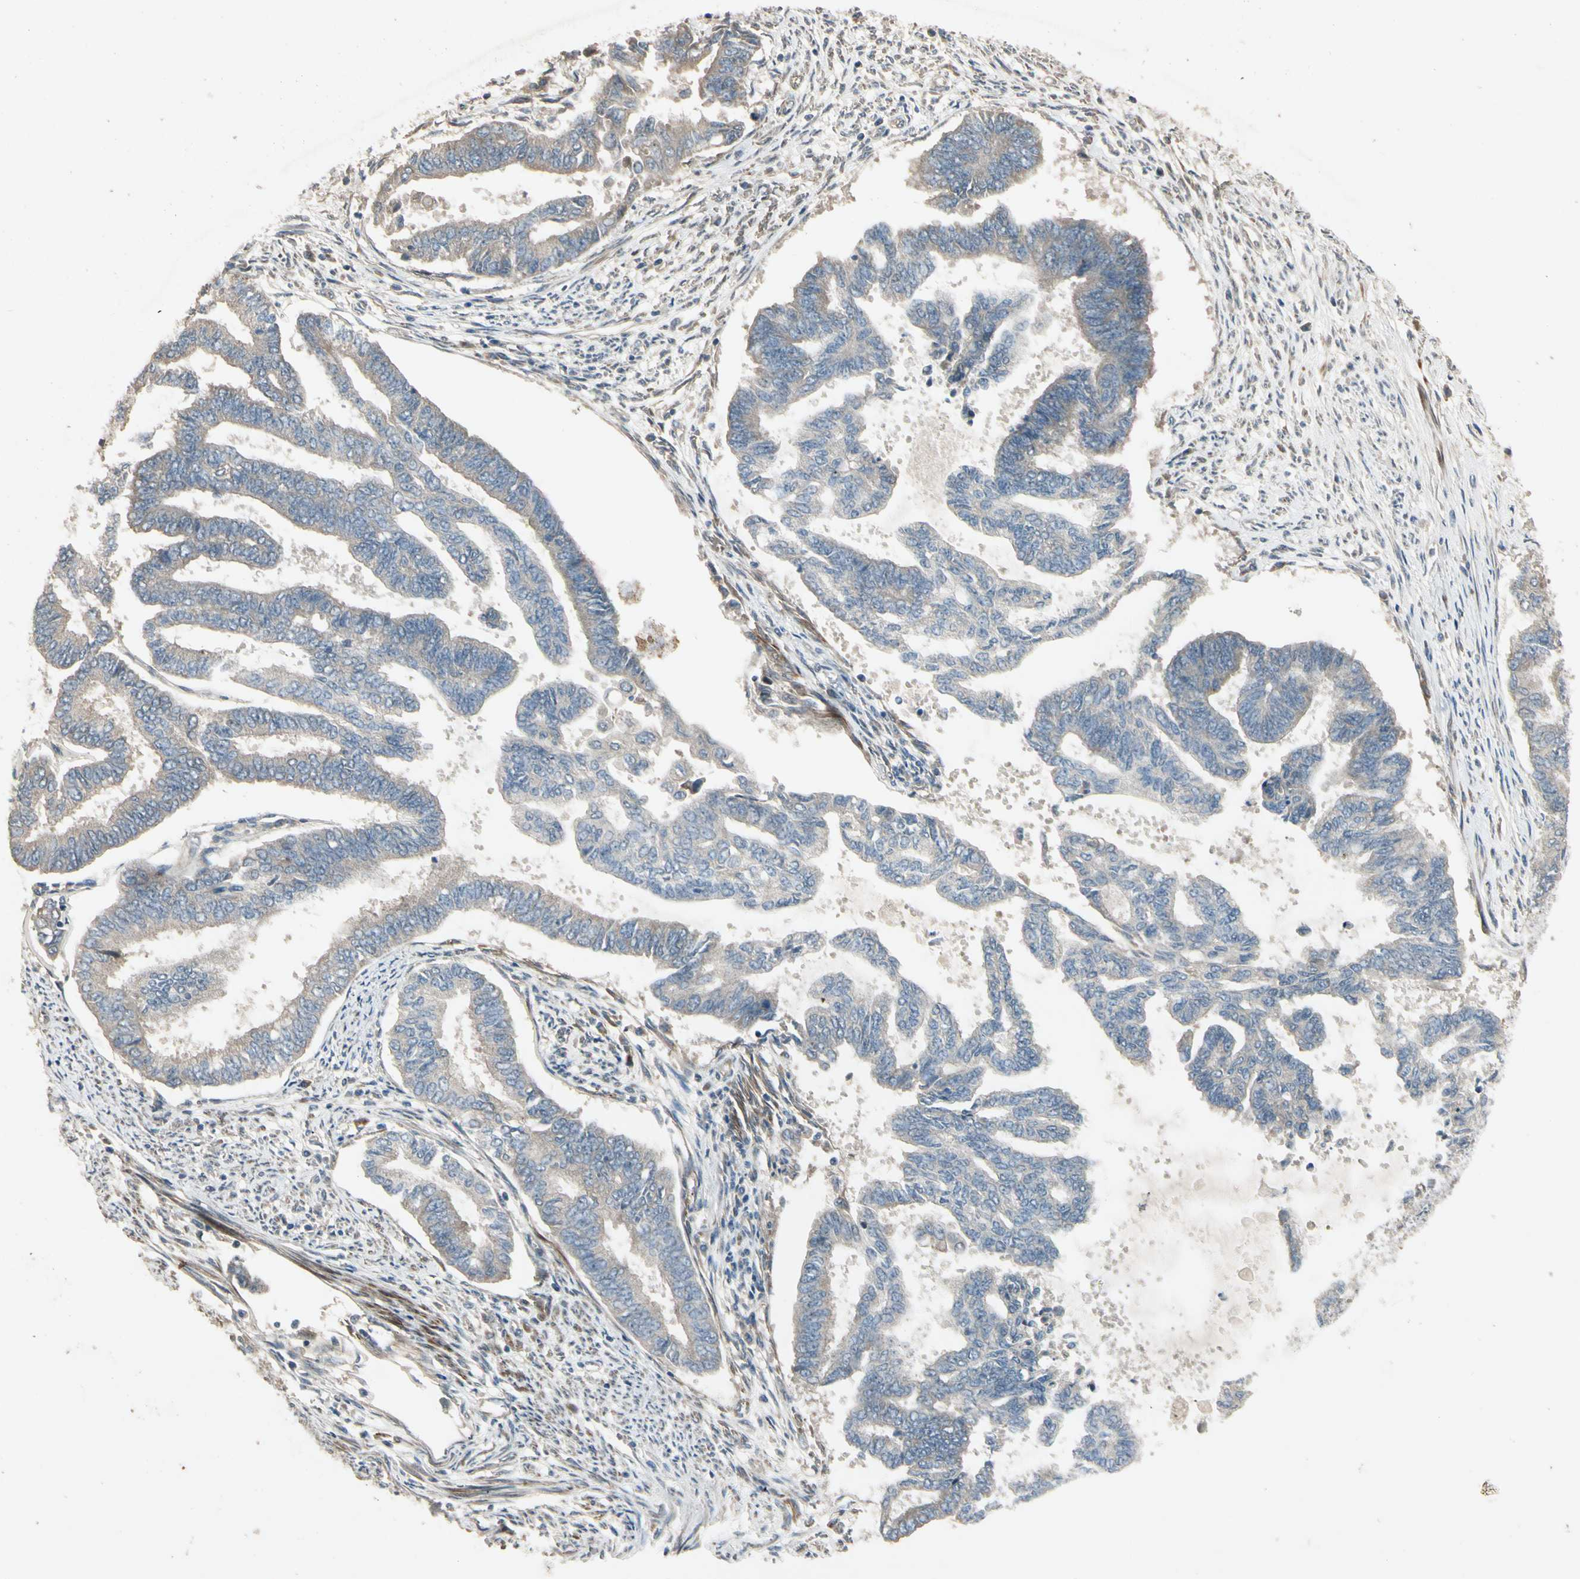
{"staining": {"intensity": "weak", "quantity": "25%-75%", "location": "cytoplasmic/membranous"}, "tissue": "endometrial cancer", "cell_type": "Tumor cells", "image_type": "cancer", "snomed": [{"axis": "morphology", "description": "Adenocarcinoma, NOS"}, {"axis": "topography", "description": "Endometrium"}], "caption": "There is low levels of weak cytoplasmic/membranous expression in tumor cells of adenocarcinoma (endometrial), as demonstrated by immunohistochemical staining (brown color).", "gene": "ACVR1", "patient": {"sex": "female", "age": 86}}